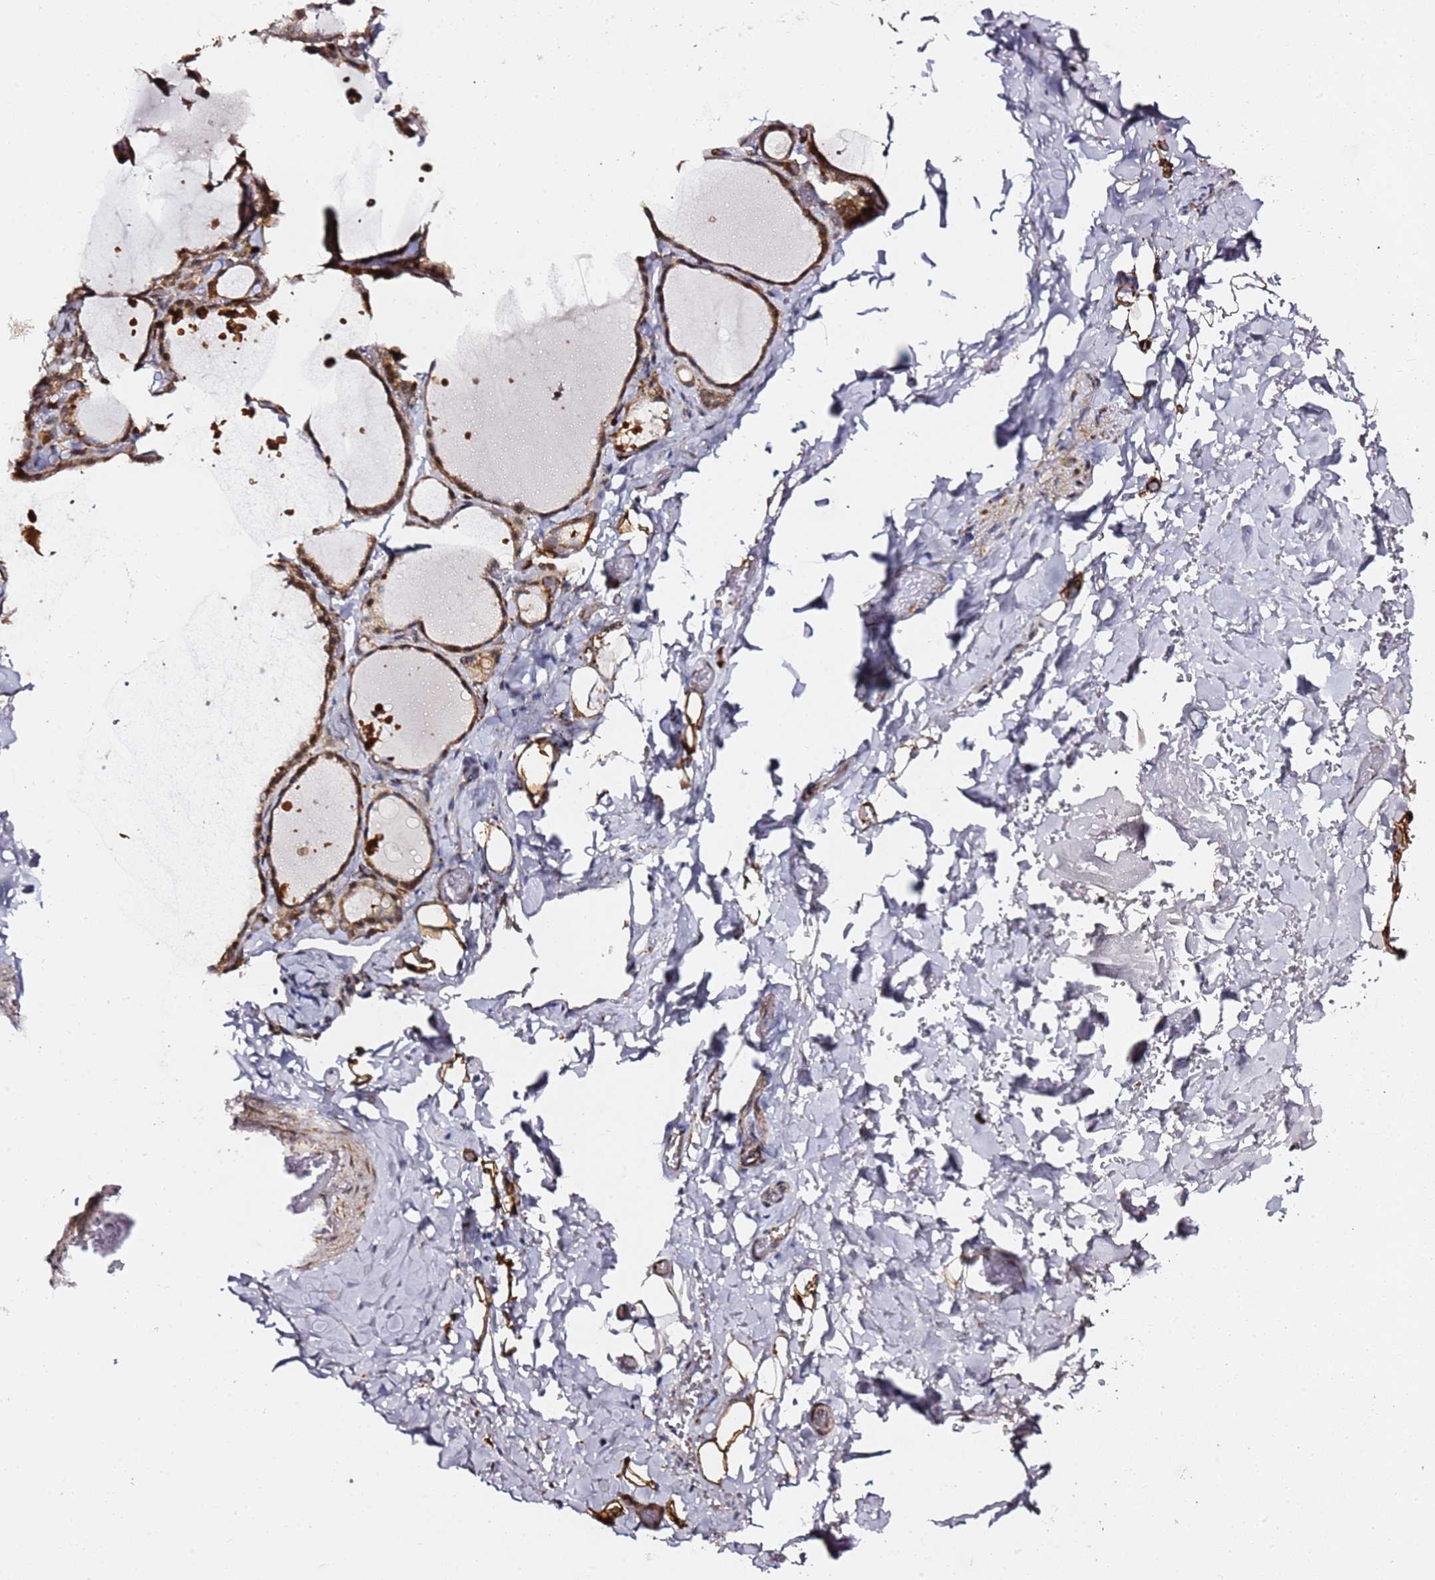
{"staining": {"intensity": "strong", "quantity": ">75%", "location": "cytoplasmic/membranous,nuclear"}, "tissue": "thyroid gland", "cell_type": "Glandular cells", "image_type": "normal", "snomed": [{"axis": "morphology", "description": "Normal tissue, NOS"}, {"axis": "topography", "description": "Thyroid gland"}], "caption": "Thyroid gland stained with DAB immunohistochemistry reveals high levels of strong cytoplasmic/membranous,nuclear expression in approximately >75% of glandular cells. Using DAB (brown) and hematoxylin (blue) stains, captured at high magnification using brightfield microscopy.", "gene": "TP53AIP1", "patient": {"sex": "female", "age": 44}}